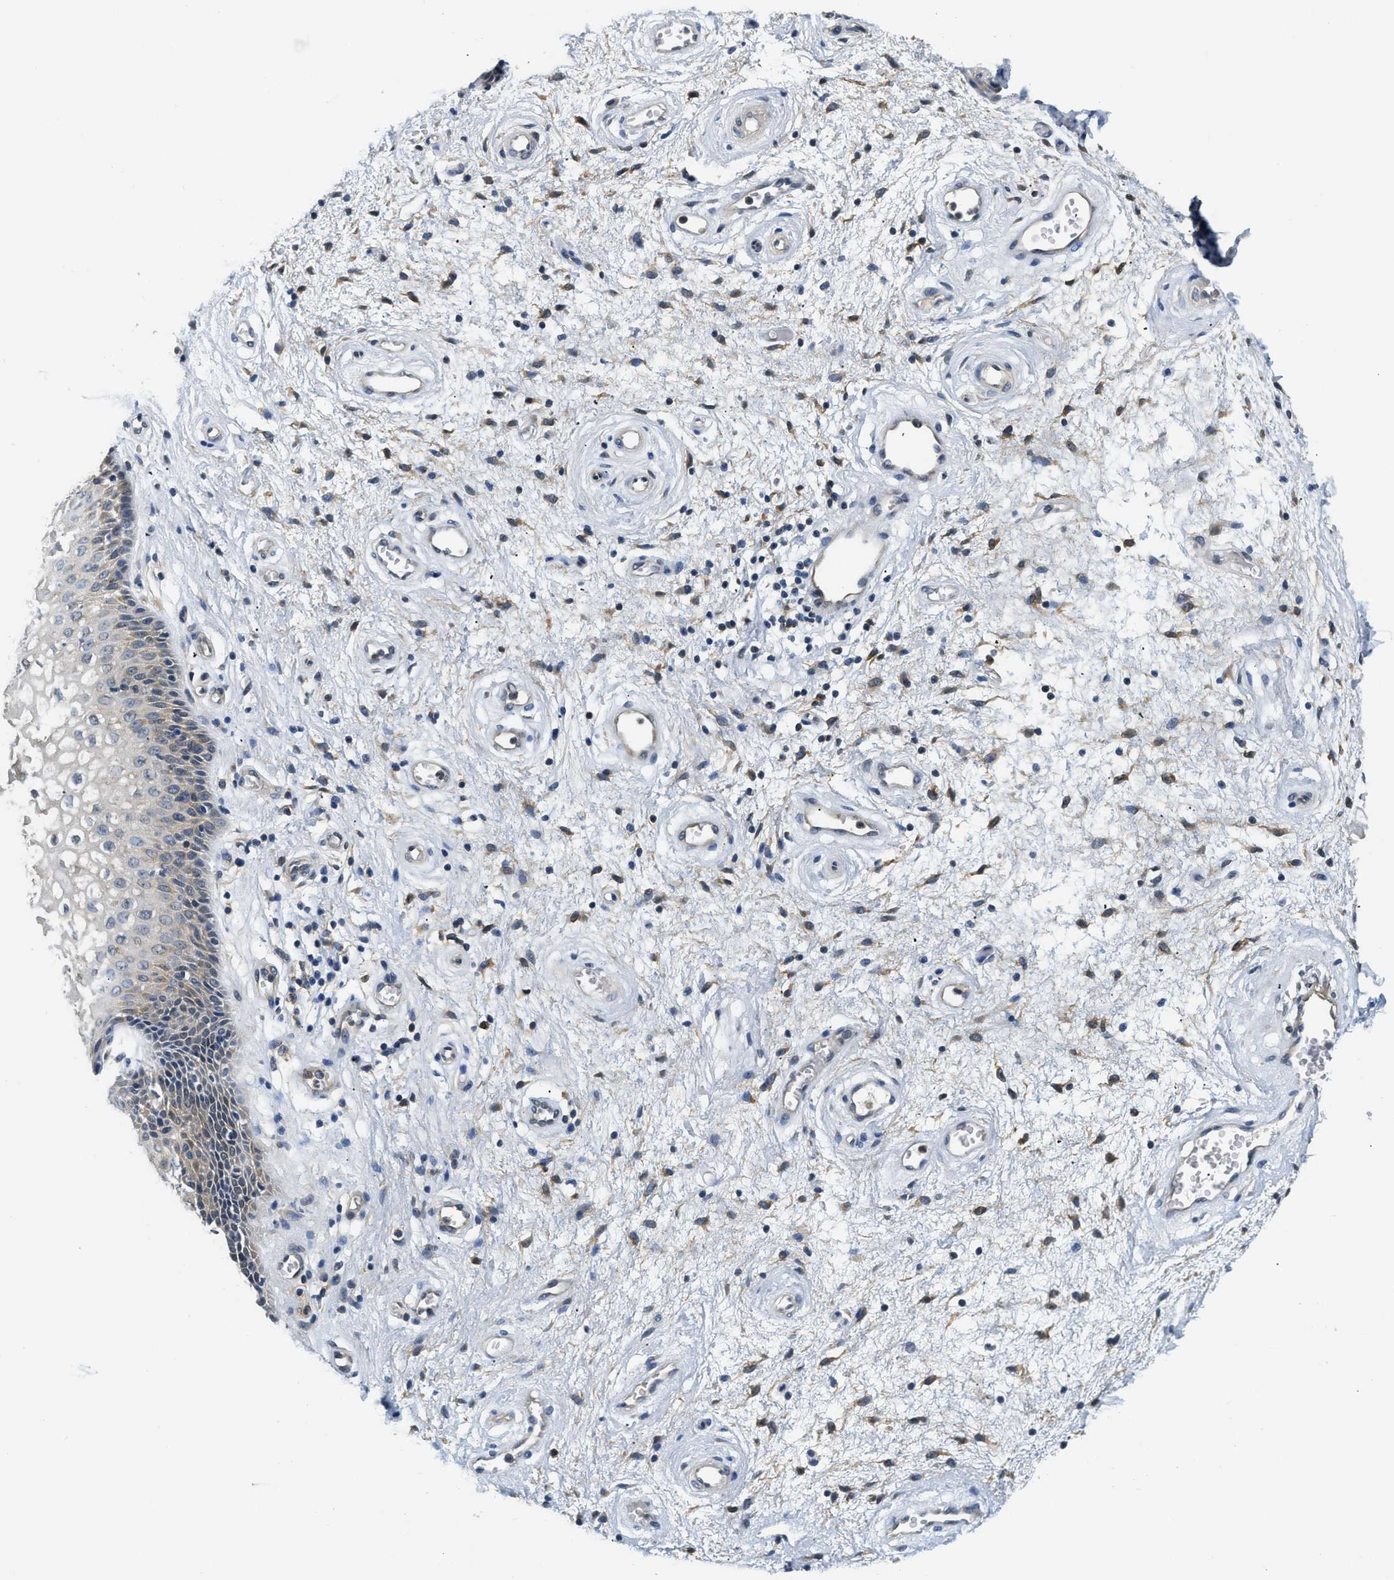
{"staining": {"intensity": "weak", "quantity": "<25%", "location": "cytoplasmic/membranous"}, "tissue": "vagina", "cell_type": "Squamous epithelial cells", "image_type": "normal", "snomed": [{"axis": "morphology", "description": "Normal tissue, NOS"}, {"axis": "topography", "description": "Vagina"}], "caption": "There is no significant staining in squamous epithelial cells of vagina. (DAB (3,3'-diaminobenzidine) immunohistochemistry with hematoxylin counter stain).", "gene": "EIF4EBP2", "patient": {"sex": "female", "age": 34}}